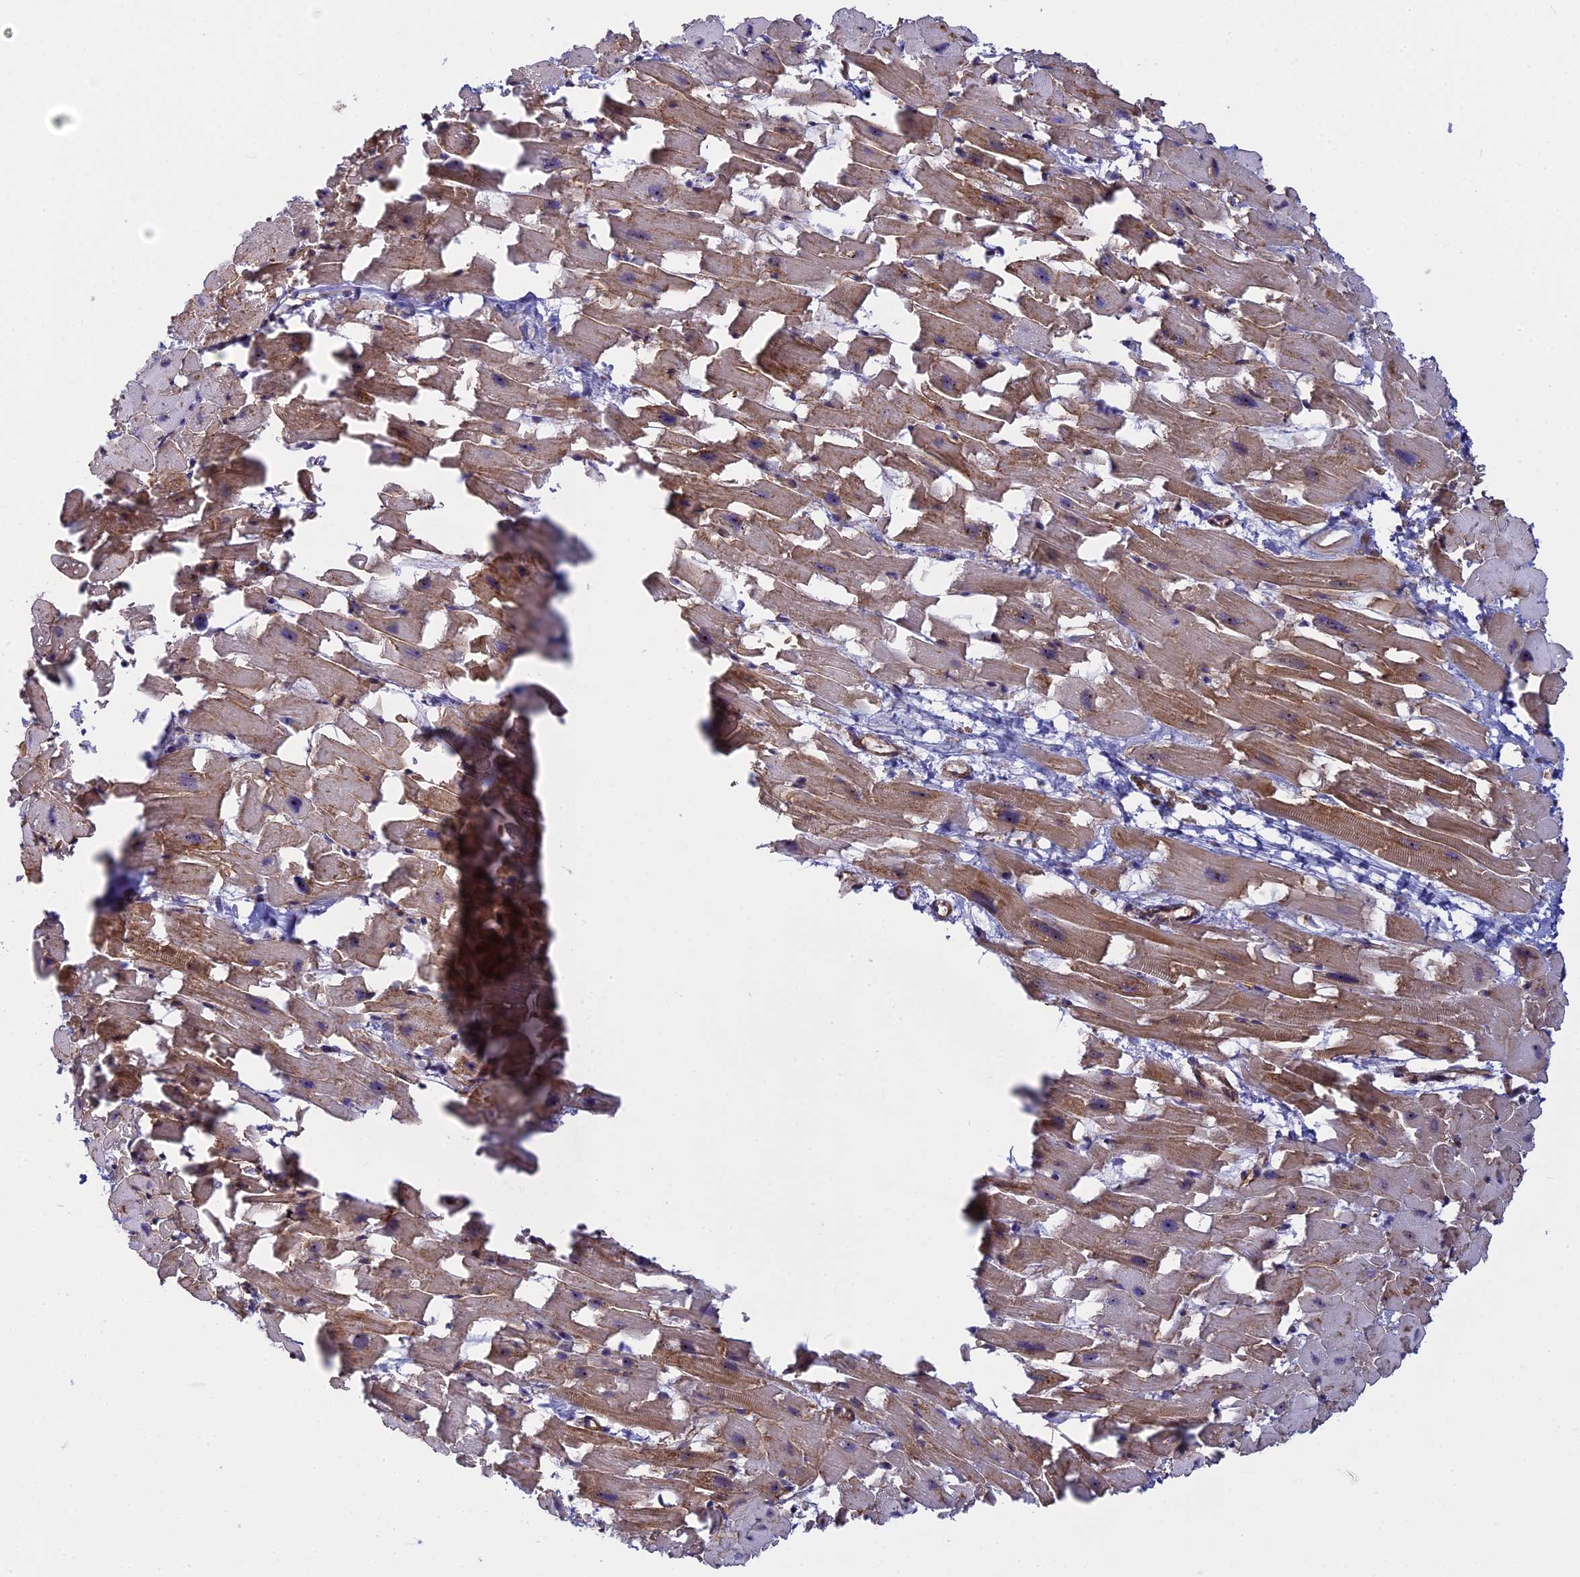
{"staining": {"intensity": "moderate", "quantity": ">75%", "location": "cytoplasmic/membranous"}, "tissue": "heart muscle", "cell_type": "Cardiomyocytes", "image_type": "normal", "snomed": [{"axis": "morphology", "description": "Normal tissue, NOS"}, {"axis": "topography", "description": "Heart"}], "caption": "Protein staining of normal heart muscle displays moderate cytoplasmic/membranous staining in approximately >75% of cardiomyocytes.", "gene": "DBNDD1", "patient": {"sex": "female", "age": 64}}